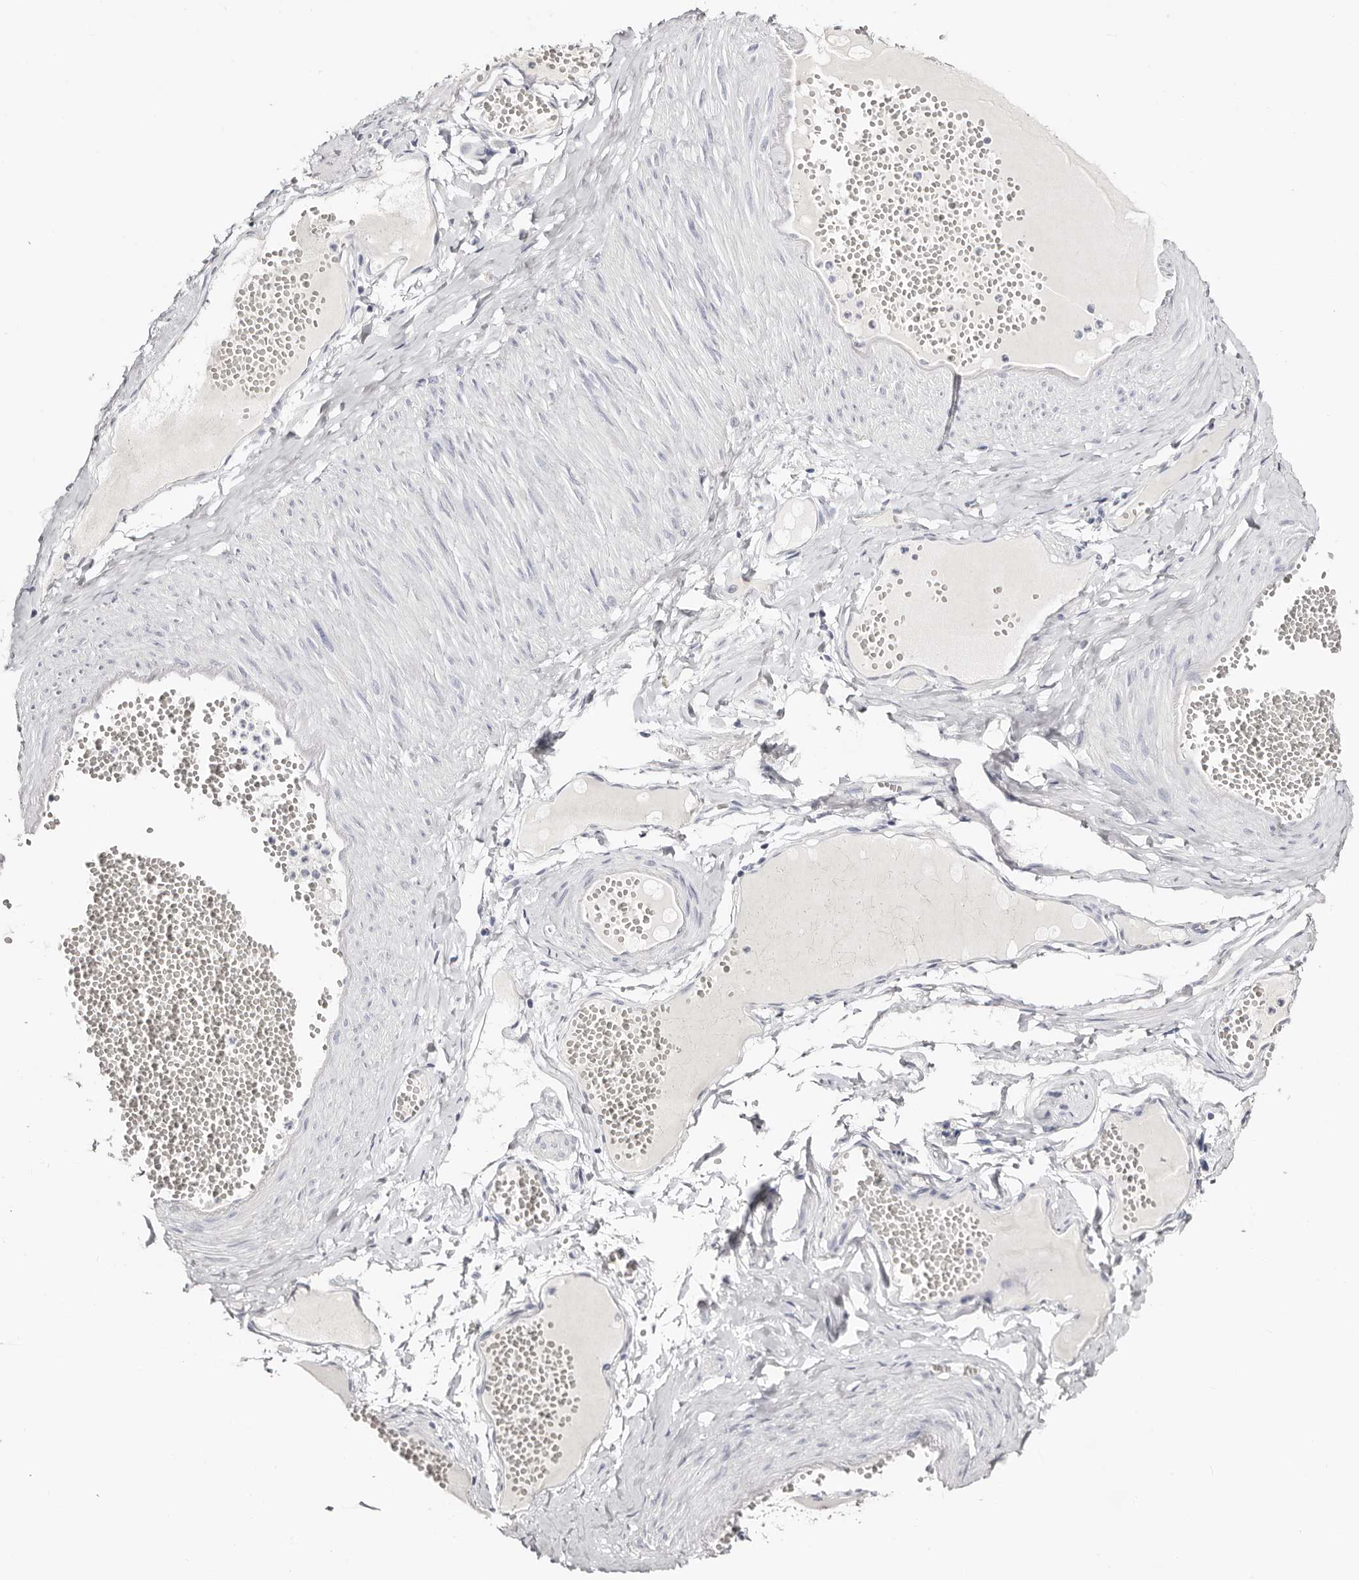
{"staining": {"intensity": "negative", "quantity": "none", "location": "none"}, "tissue": "adipose tissue", "cell_type": "Adipocytes", "image_type": "normal", "snomed": [{"axis": "morphology", "description": "Normal tissue, NOS"}, {"axis": "topography", "description": "Smooth muscle"}, {"axis": "topography", "description": "Peripheral nerve tissue"}], "caption": "The IHC micrograph has no significant staining in adipocytes of adipose tissue.", "gene": "AKNAD1", "patient": {"sex": "female", "age": 39}}